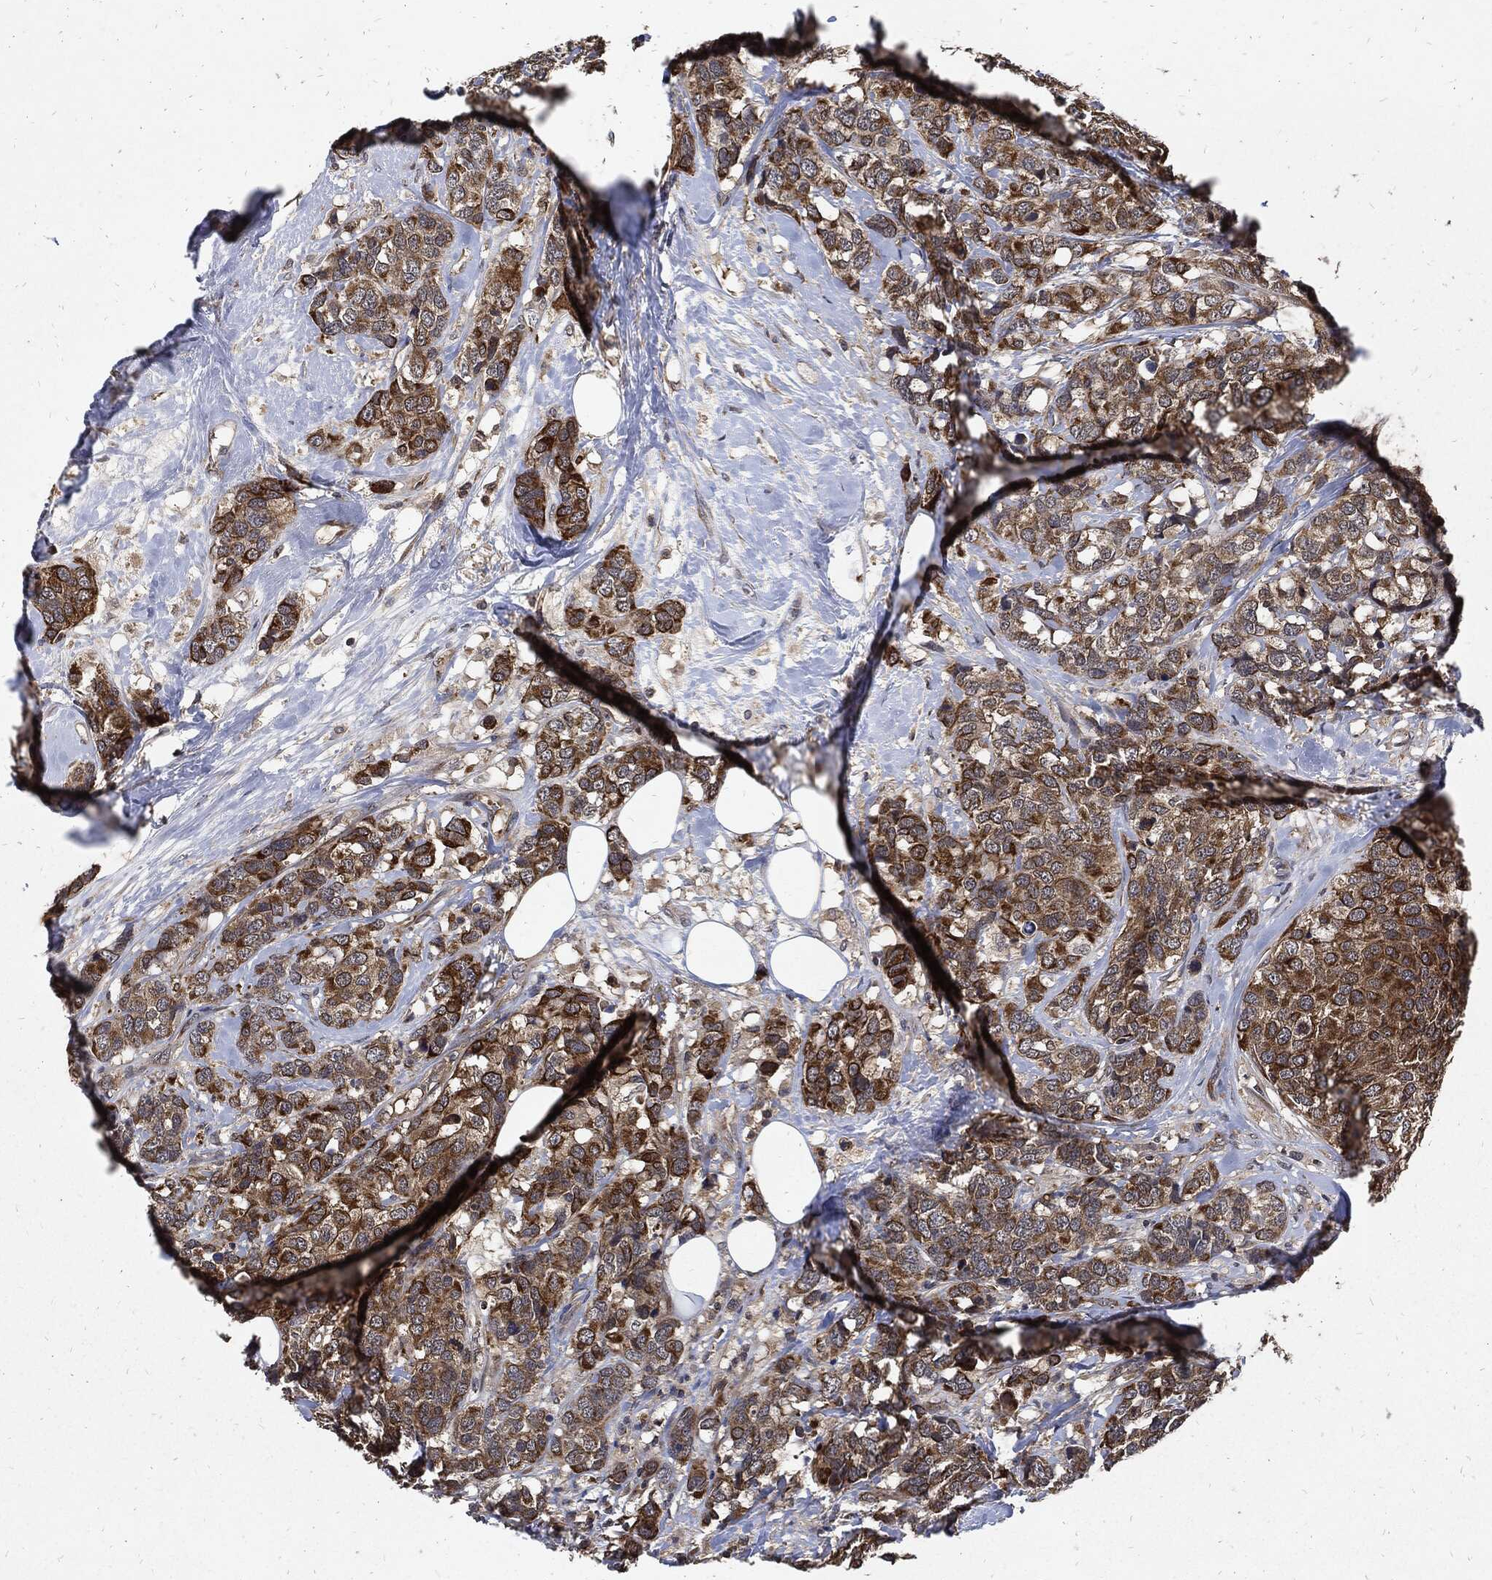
{"staining": {"intensity": "strong", "quantity": ">75%", "location": "cytoplasmic/membranous"}, "tissue": "breast cancer", "cell_type": "Tumor cells", "image_type": "cancer", "snomed": [{"axis": "morphology", "description": "Lobular carcinoma"}, {"axis": "topography", "description": "Breast"}], "caption": "Breast cancer (lobular carcinoma) tissue exhibits strong cytoplasmic/membranous expression in approximately >75% of tumor cells, visualized by immunohistochemistry.", "gene": "DCTN1", "patient": {"sex": "female", "age": 59}}